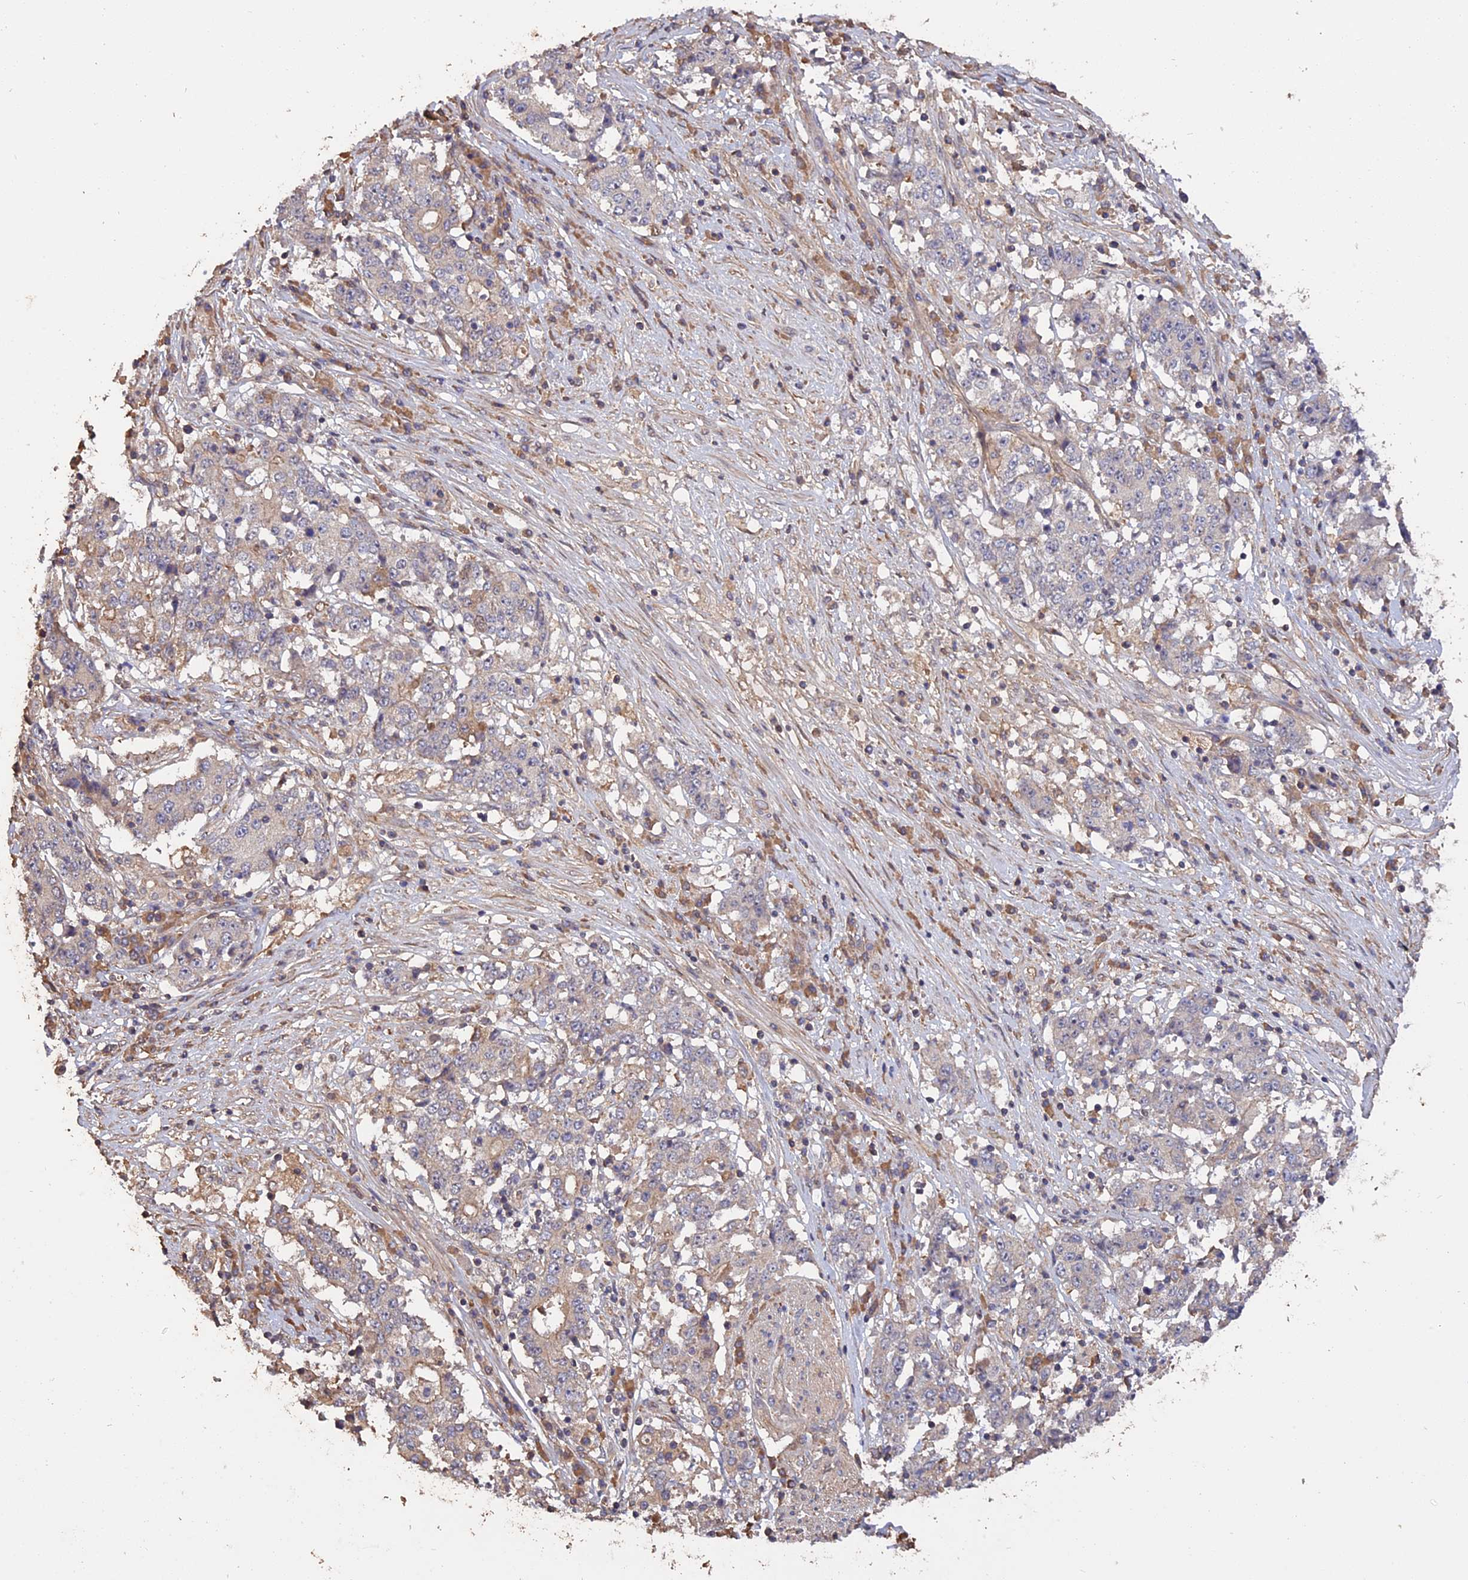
{"staining": {"intensity": "negative", "quantity": "none", "location": "none"}, "tissue": "stomach cancer", "cell_type": "Tumor cells", "image_type": "cancer", "snomed": [{"axis": "morphology", "description": "Adenocarcinoma, NOS"}, {"axis": "topography", "description": "Stomach"}], "caption": "IHC histopathology image of neoplastic tissue: stomach adenocarcinoma stained with DAB reveals no significant protein expression in tumor cells. (DAB (3,3'-diaminobenzidine) immunohistochemistry, high magnification).", "gene": "RASAL1", "patient": {"sex": "male", "age": 59}}